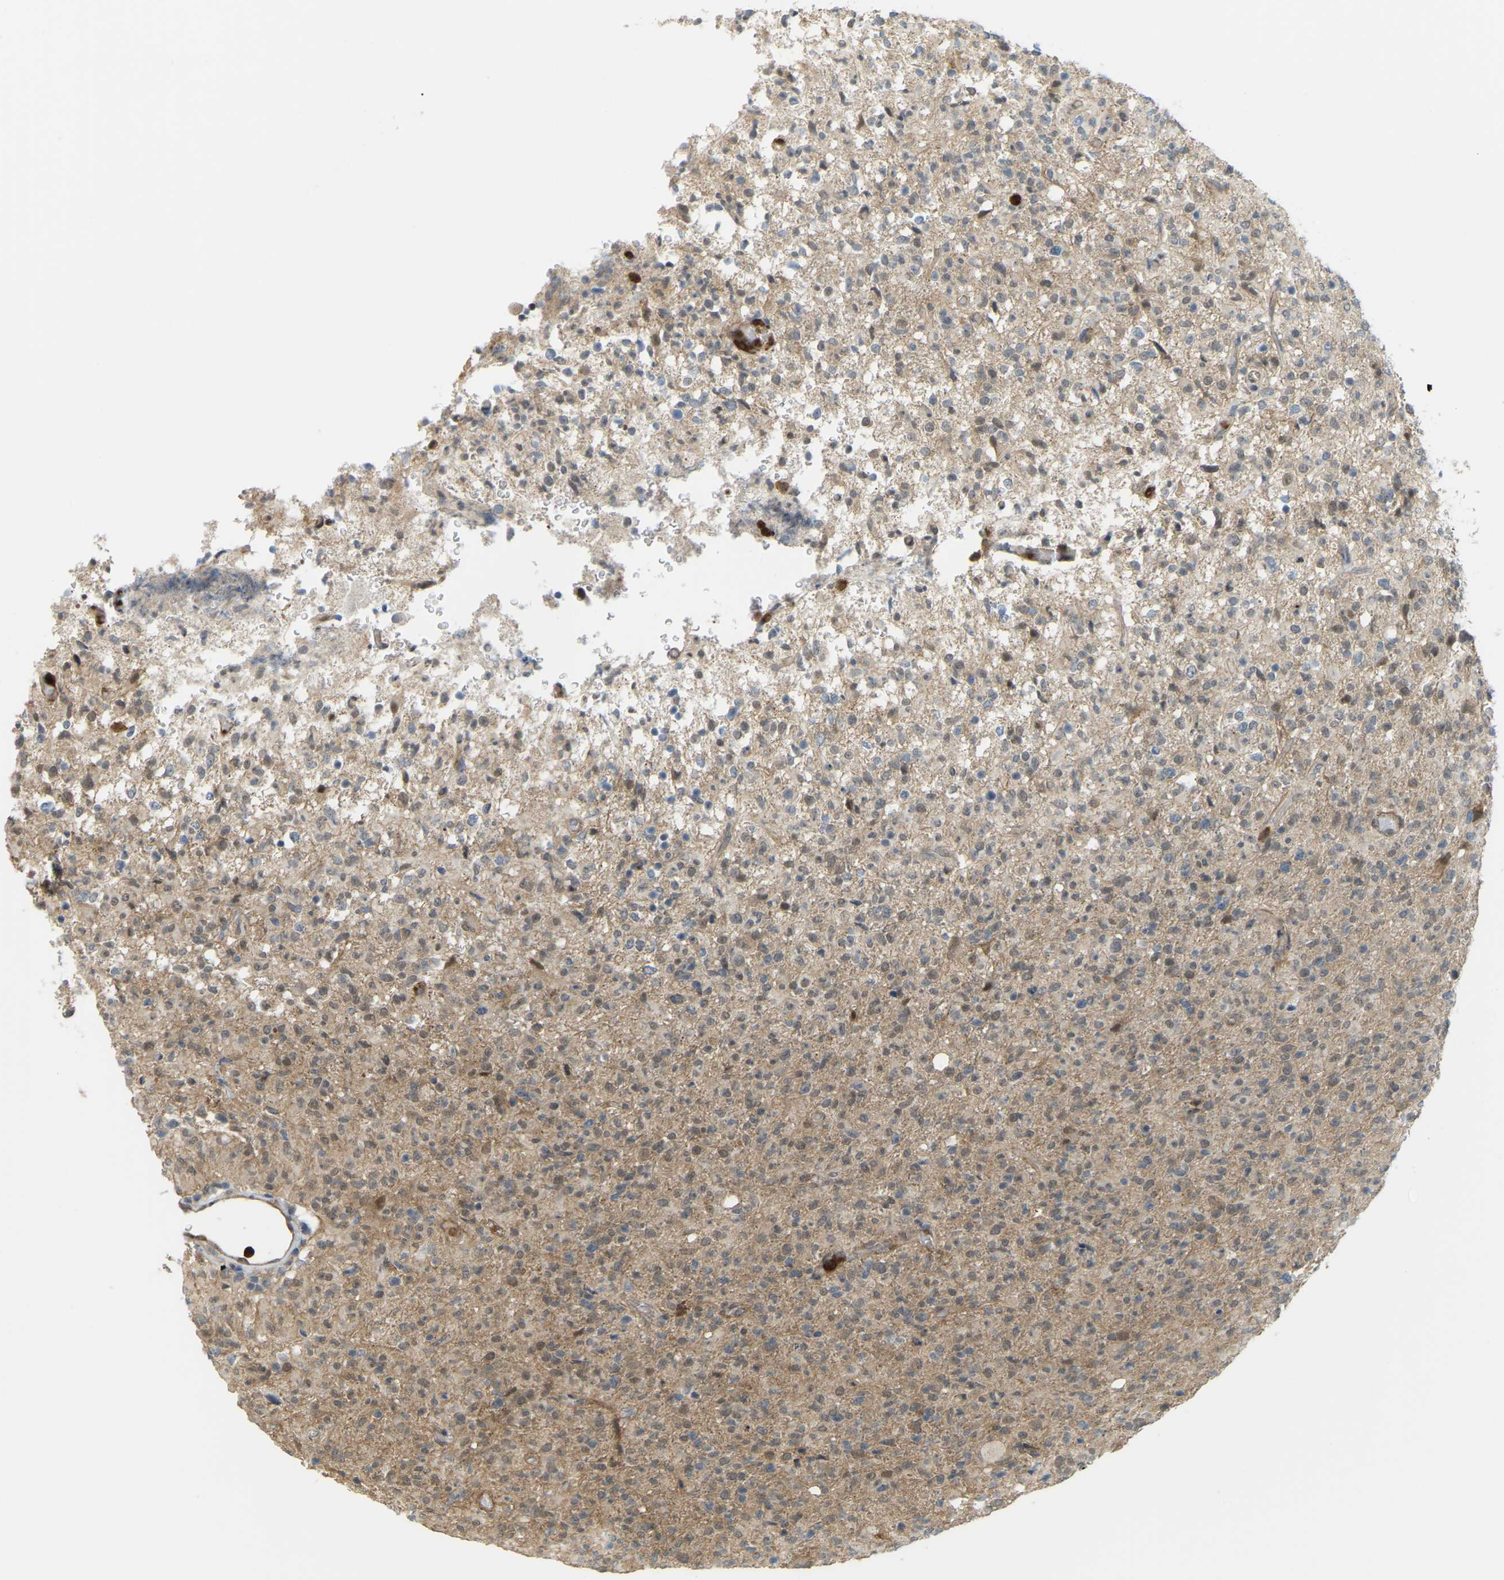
{"staining": {"intensity": "weak", "quantity": ">75%", "location": "cytoplasmic/membranous"}, "tissue": "glioma", "cell_type": "Tumor cells", "image_type": "cancer", "snomed": [{"axis": "morphology", "description": "Glioma, malignant, High grade"}, {"axis": "topography", "description": "Brain"}], "caption": "Protein expression analysis of glioma demonstrates weak cytoplasmic/membranous positivity in about >75% of tumor cells.", "gene": "SERPINB5", "patient": {"sex": "female", "age": 57}}